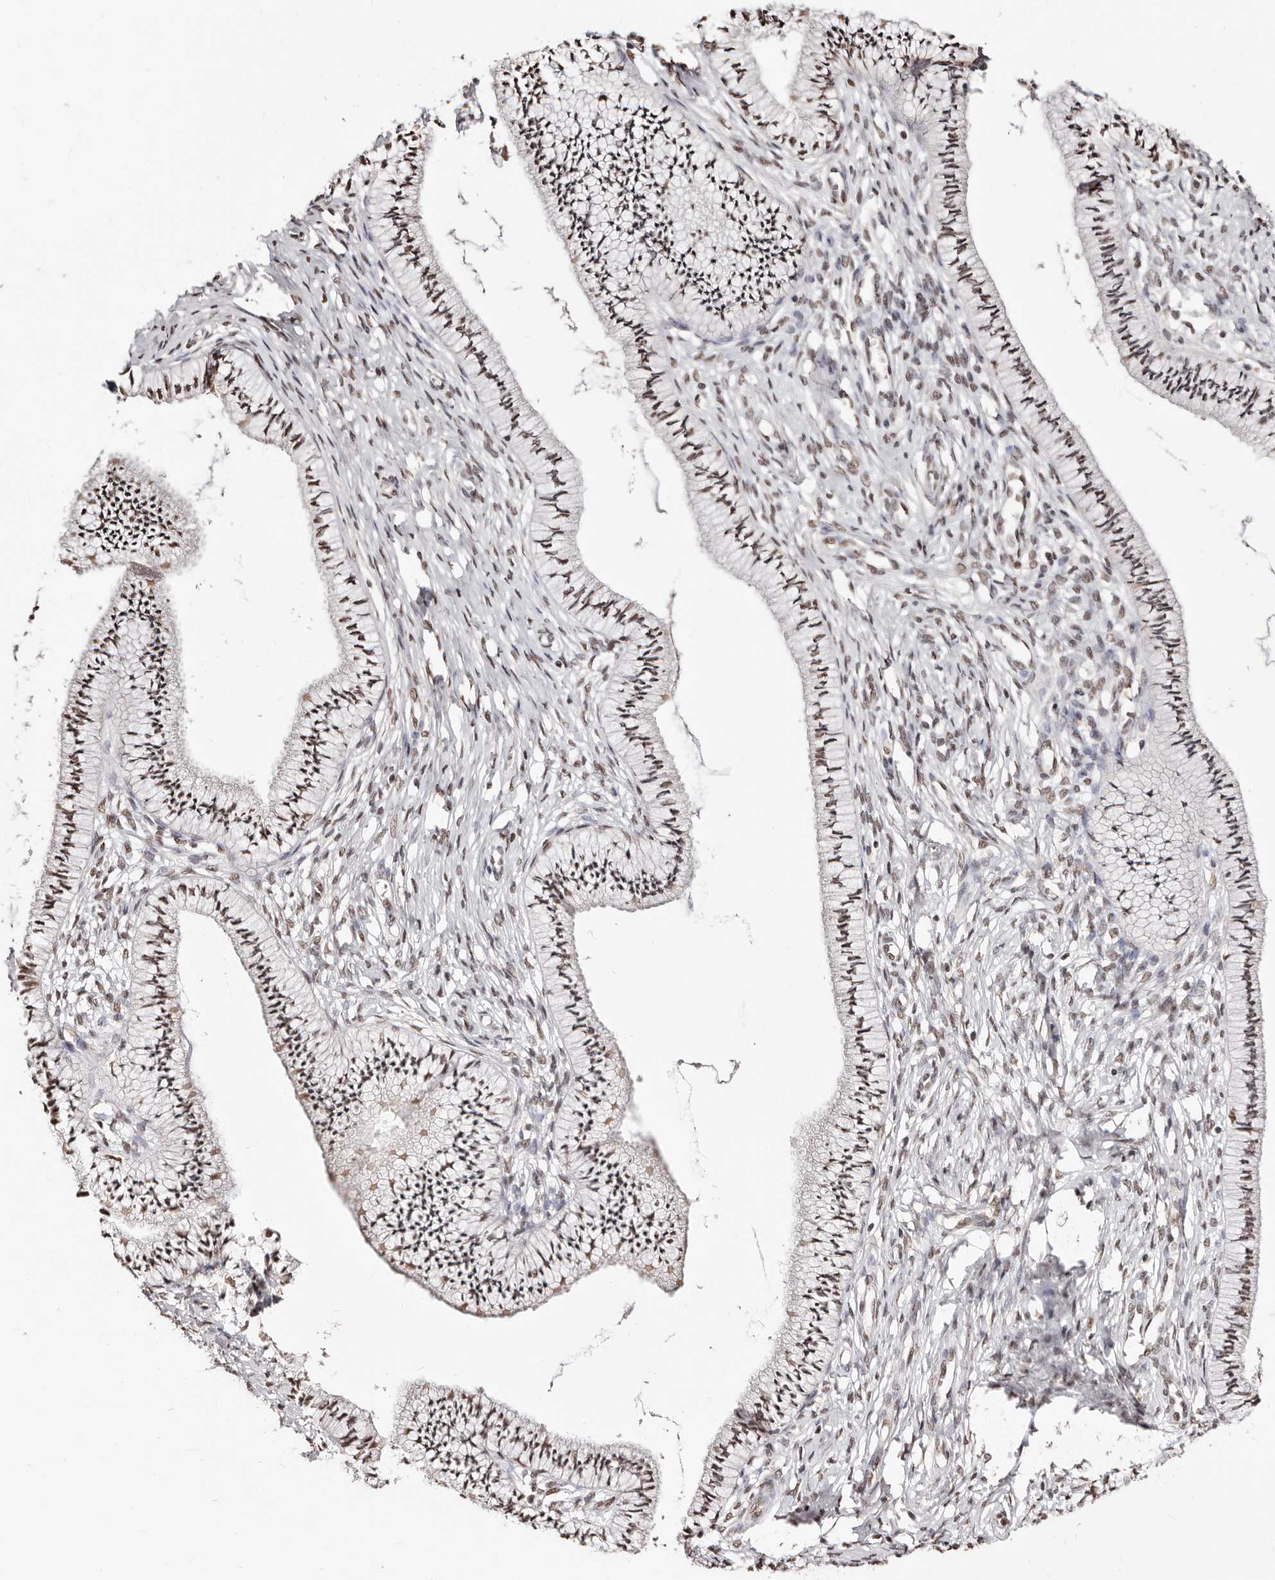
{"staining": {"intensity": "moderate", "quantity": ">75%", "location": "cytoplasmic/membranous"}, "tissue": "cervix", "cell_type": "Glandular cells", "image_type": "normal", "snomed": [{"axis": "morphology", "description": "Normal tissue, NOS"}, {"axis": "topography", "description": "Cervix"}], "caption": "The histopathology image demonstrates staining of normal cervix, revealing moderate cytoplasmic/membranous protein expression (brown color) within glandular cells. The protein is stained brown, and the nuclei are stained in blue (DAB (3,3'-diaminobenzidine) IHC with brightfield microscopy, high magnification).", "gene": "BICRAL", "patient": {"sex": "female", "age": 36}}